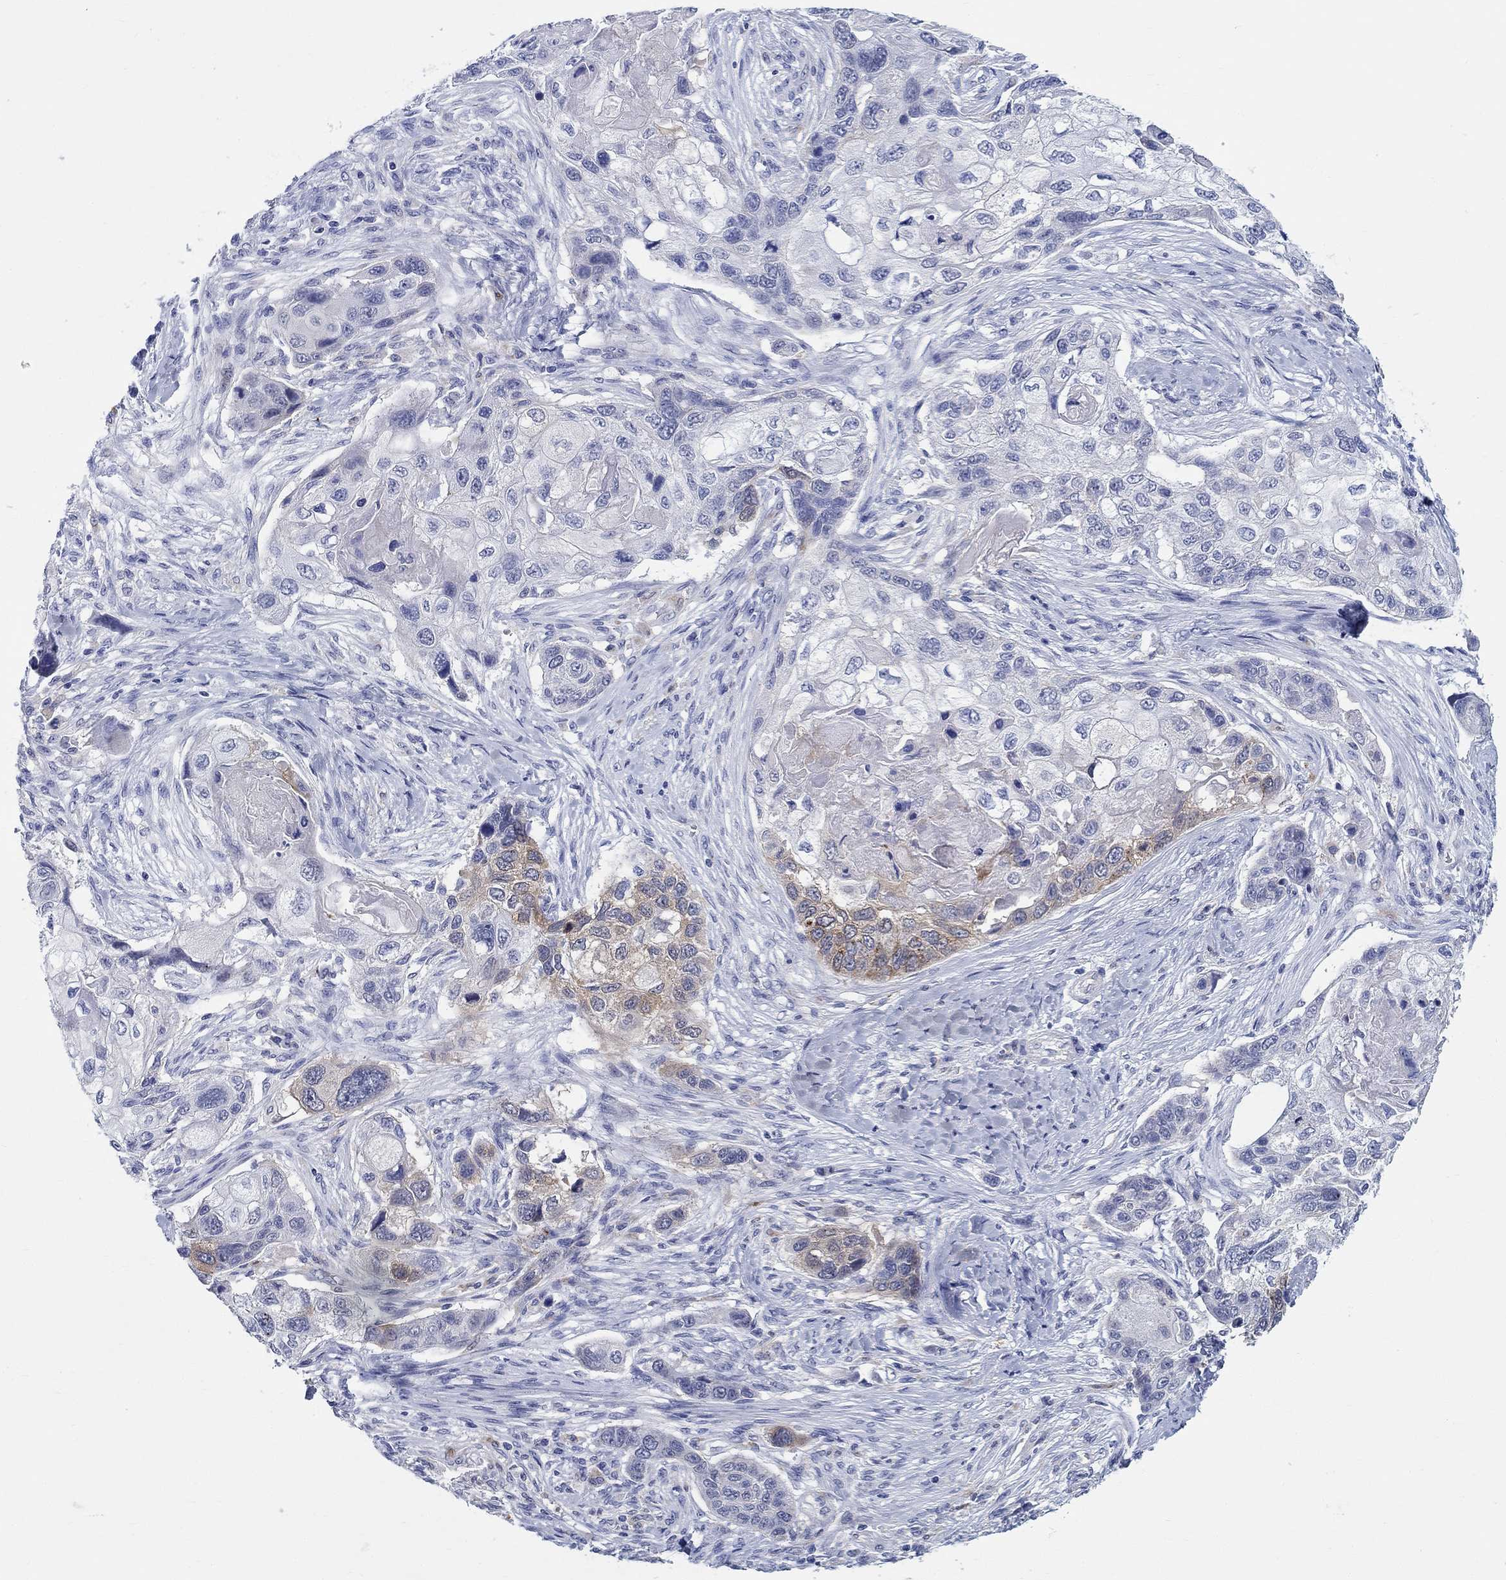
{"staining": {"intensity": "moderate", "quantity": "<25%", "location": "cytoplasmic/membranous"}, "tissue": "lung cancer", "cell_type": "Tumor cells", "image_type": "cancer", "snomed": [{"axis": "morphology", "description": "Normal tissue, NOS"}, {"axis": "morphology", "description": "Squamous cell carcinoma, NOS"}, {"axis": "topography", "description": "Bronchus"}, {"axis": "topography", "description": "Lung"}], "caption": "An image of human squamous cell carcinoma (lung) stained for a protein shows moderate cytoplasmic/membranous brown staining in tumor cells.", "gene": "RAP1GAP", "patient": {"sex": "male", "age": 69}}